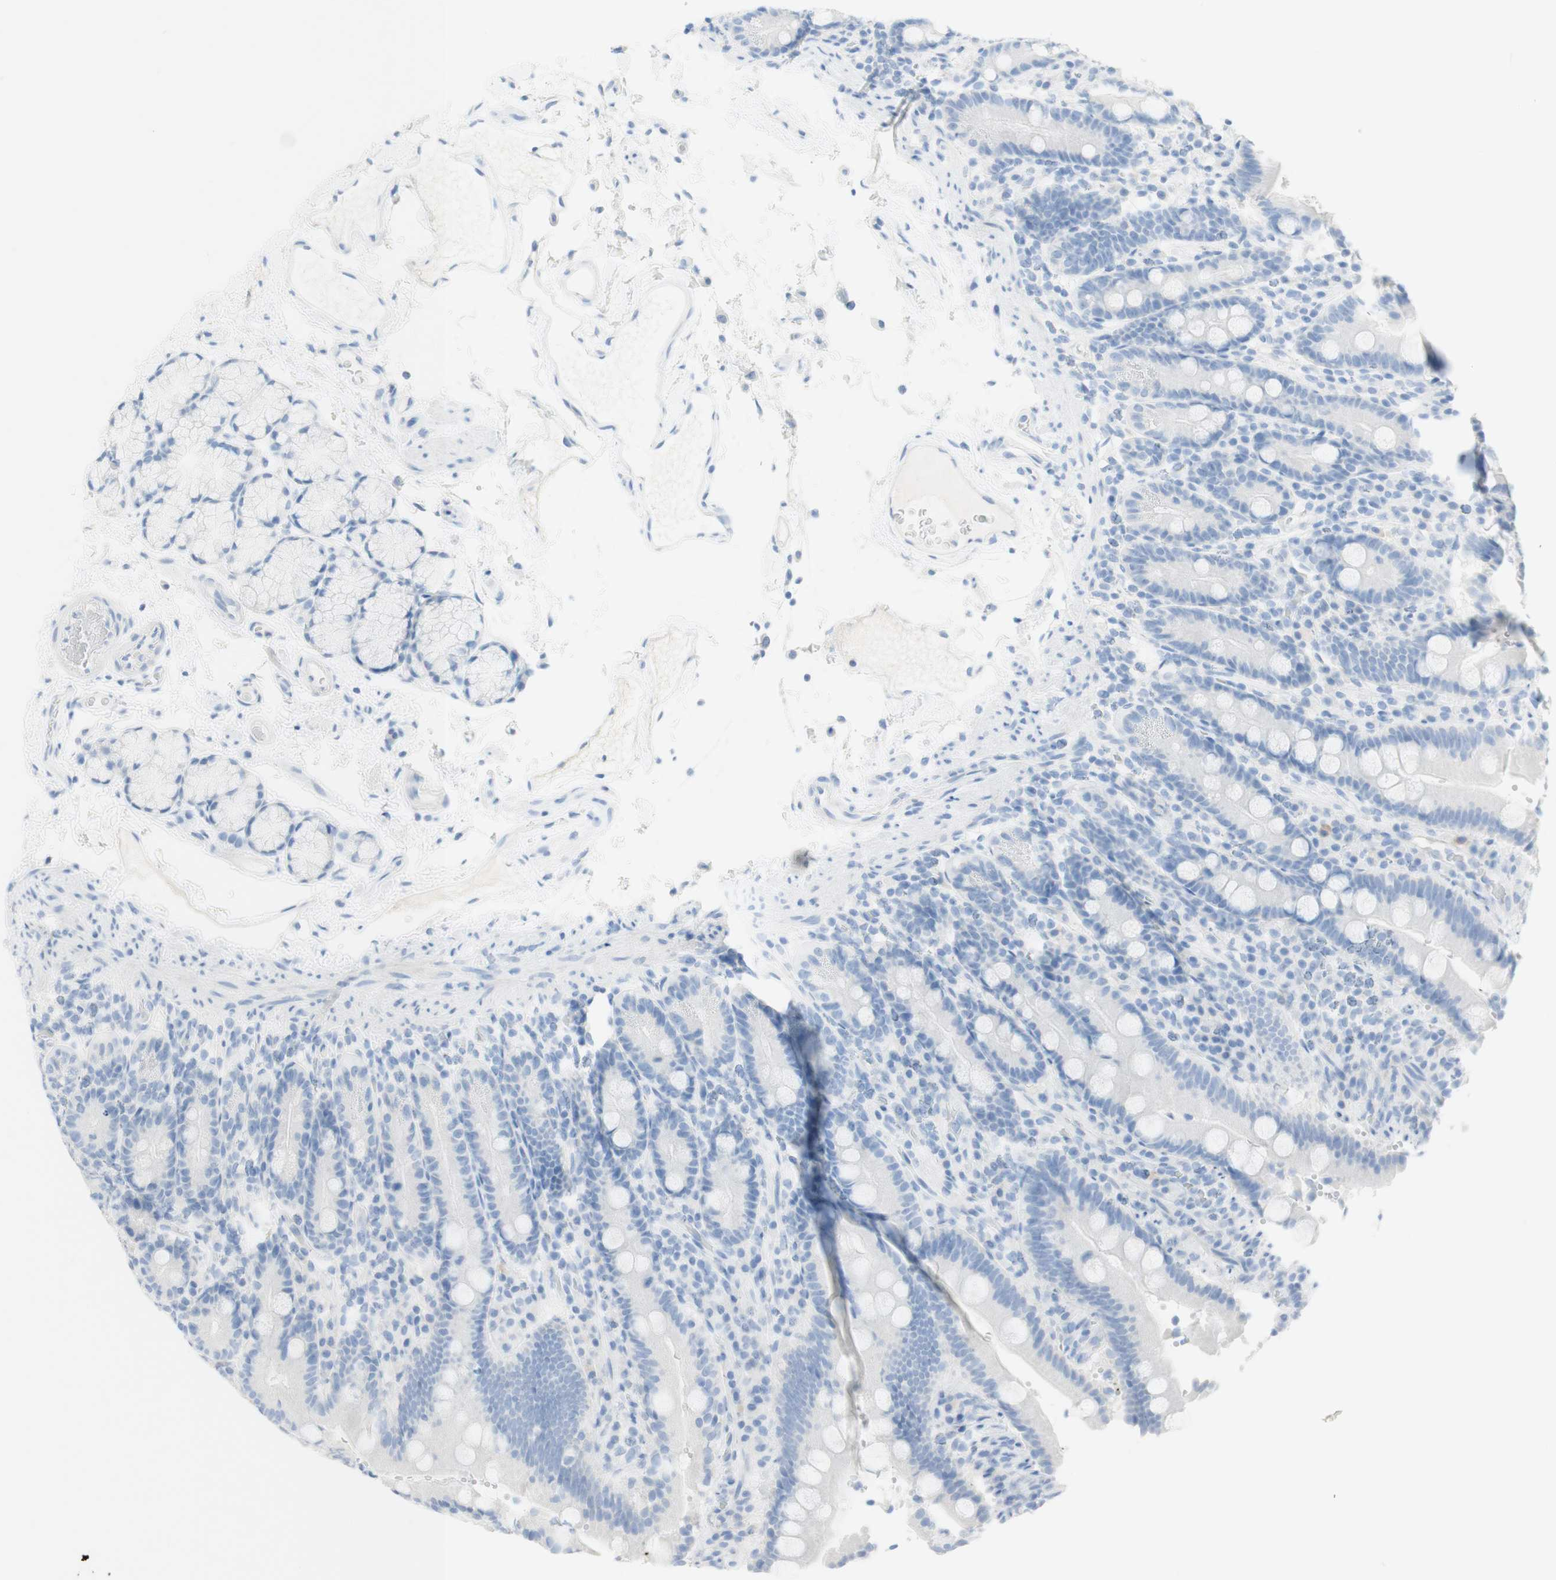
{"staining": {"intensity": "negative", "quantity": "none", "location": "none"}, "tissue": "duodenum", "cell_type": "Glandular cells", "image_type": "normal", "snomed": [{"axis": "morphology", "description": "Normal tissue, NOS"}, {"axis": "topography", "description": "Small intestine, NOS"}], "caption": "IHC of benign duodenum reveals no expression in glandular cells. The staining is performed using DAB brown chromogen with nuclei counter-stained in using hematoxylin.", "gene": "TPO", "patient": {"sex": "female", "age": 71}}